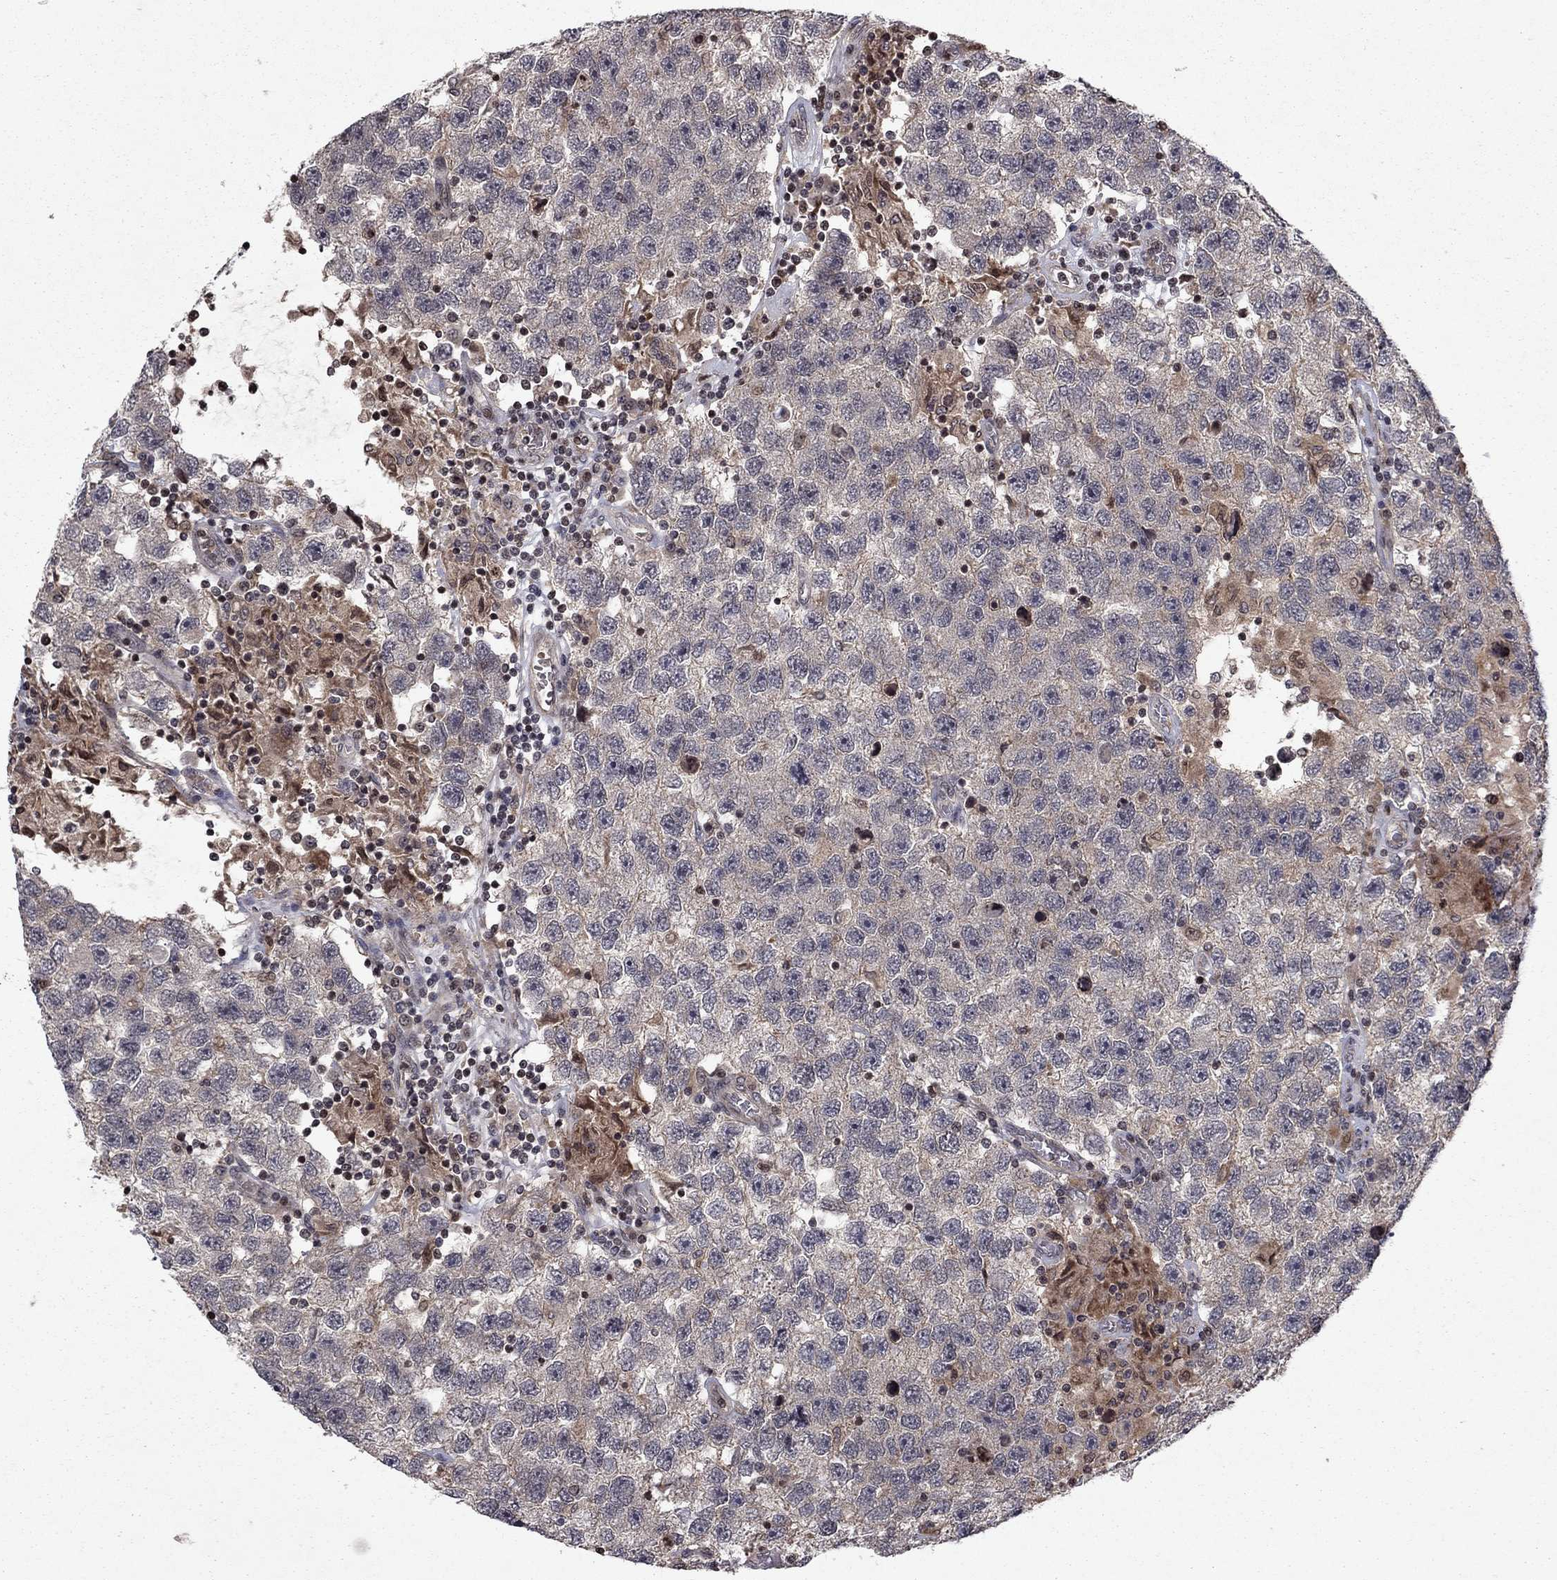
{"staining": {"intensity": "negative", "quantity": "none", "location": "none"}, "tissue": "testis cancer", "cell_type": "Tumor cells", "image_type": "cancer", "snomed": [{"axis": "morphology", "description": "Seminoma, NOS"}, {"axis": "topography", "description": "Testis"}], "caption": "Testis cancer (seminoma) was stained to show a protein in brown. There is no significant positivity in tumor cells.", "gene": "SORBS1", "patient": {"sex": "male", "age": 26}}